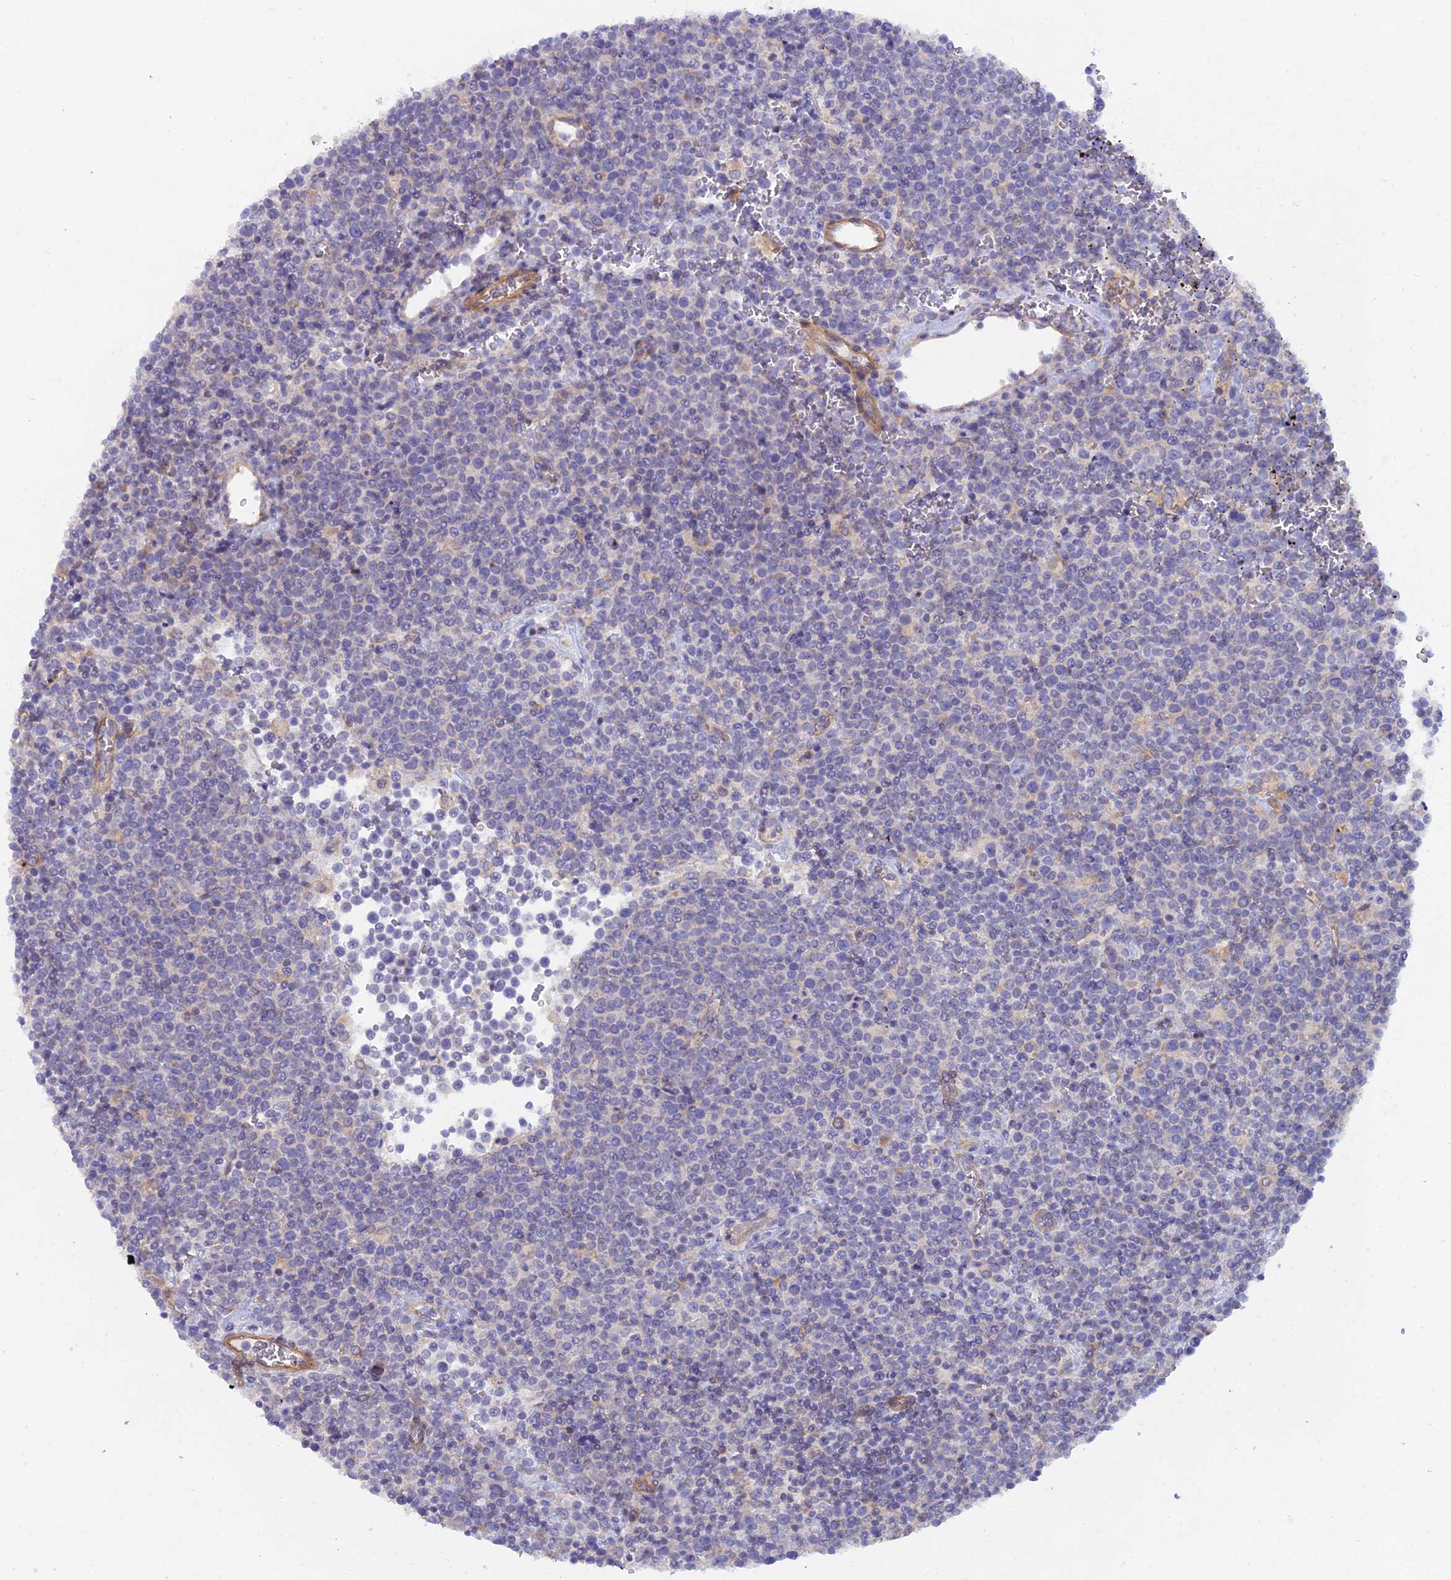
{"staining": {"intensity": "negative", "quantity": "none", "location": "none"}, "tissue": "lymphoma", "cell_type": "Tumor cells", "image_type": "cancer", "snomed": [{"axis": "morphology", "description": "Malignant lymphoma, non-Hodgkin's type, High grade"}, {"axis": "topography", "description": "Lymph node"}], "caption": "High-grade malignant lymphoma, non-Hodgkin's type was stained to show a protein in brown. There is no significant expression in tumor cells.", "gene": "FZR1", "patient": {"sex": "male", "age": 61}}